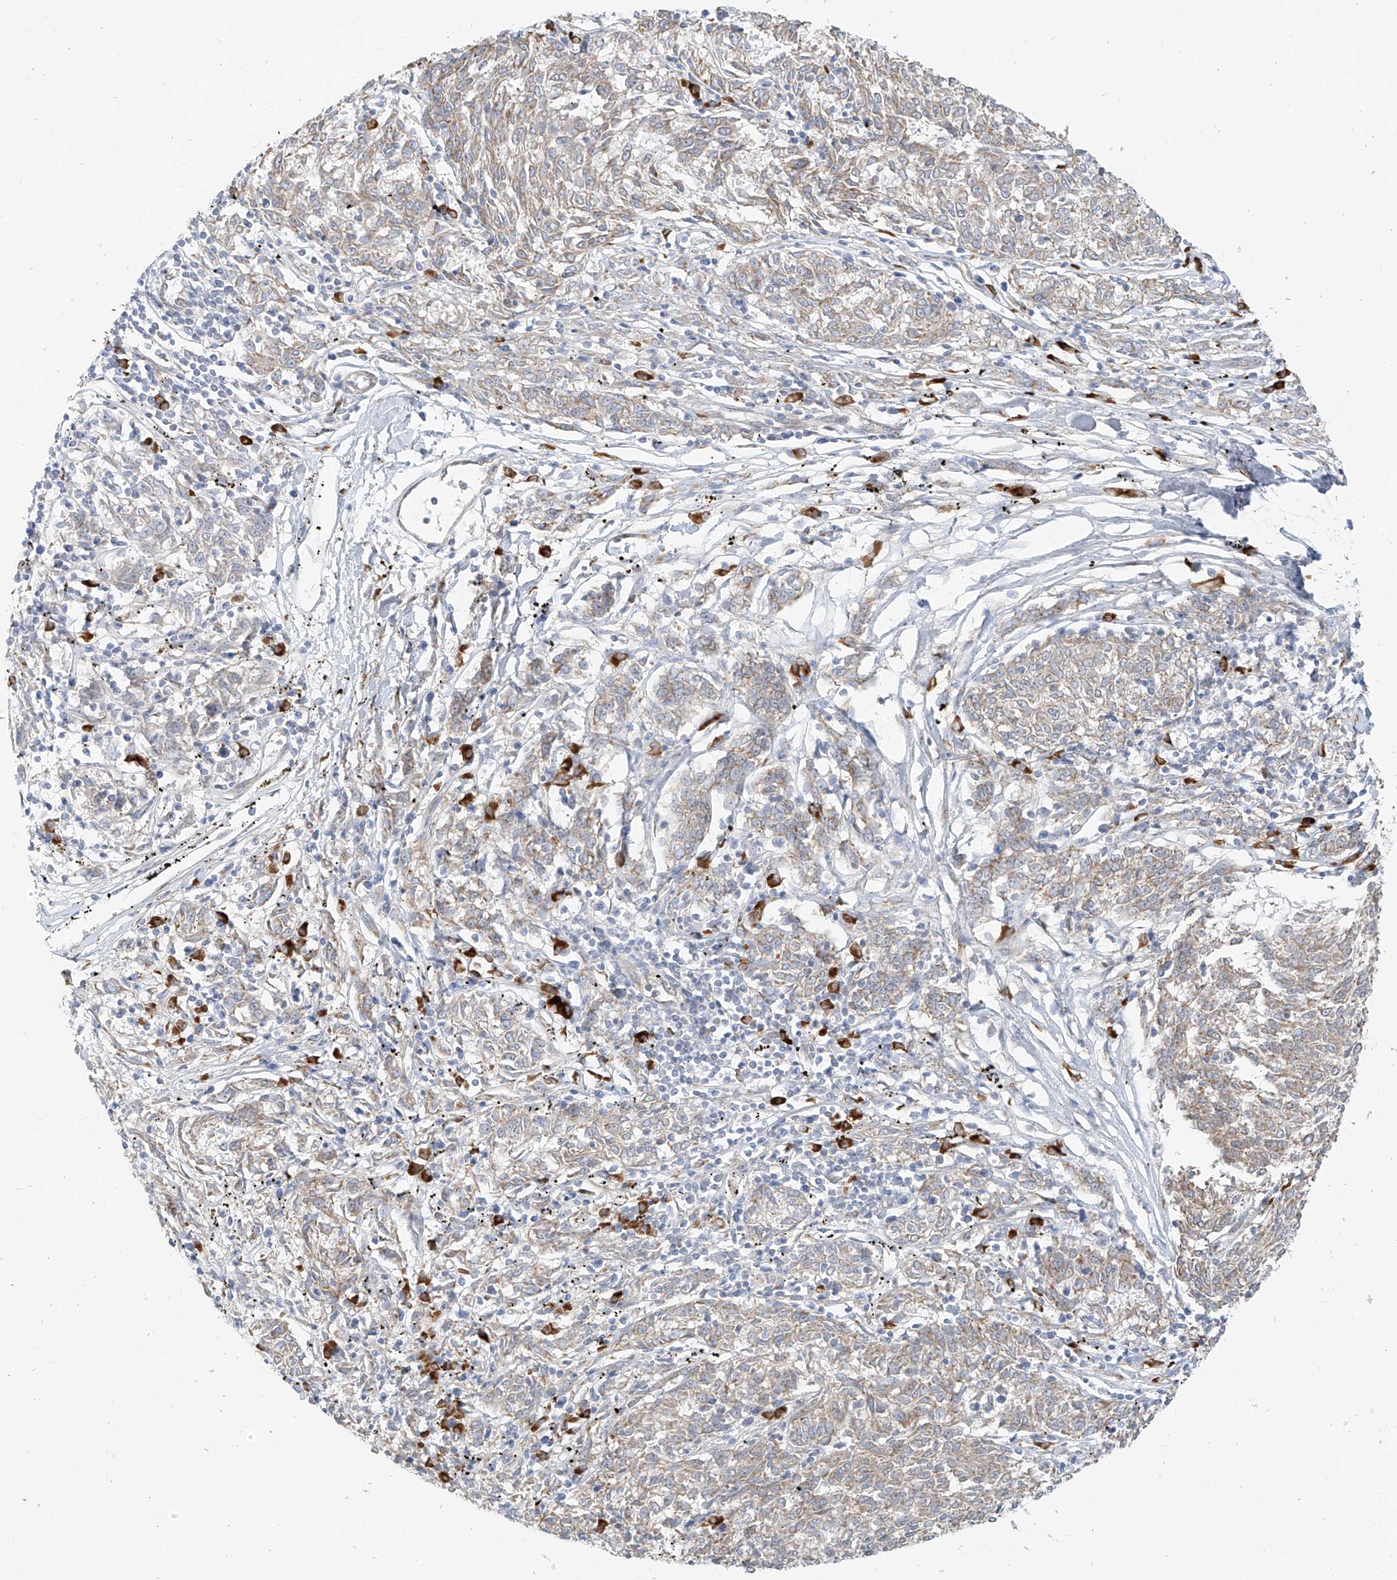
{"staining": {"intensity": "weak", "quantity": "25%-75%", "location": "cytoplasmic/membranous"}, "tissue": "melanoma", "cell_type": "Tumor cells", "image_type": "cancer", "snomed": [{"axis": "morphology", "description": "Malignant melanoma, NOS"}, {"axis": "topography", "description": "Skin"}], "caption": "A low amount of weak cytoplasmic/membranous staining is seen in about 25%-75% of tumor cells in malignant melanoma tissue.", "gene": "STT3A", "patient": {"sex": "female", "age": 72}}